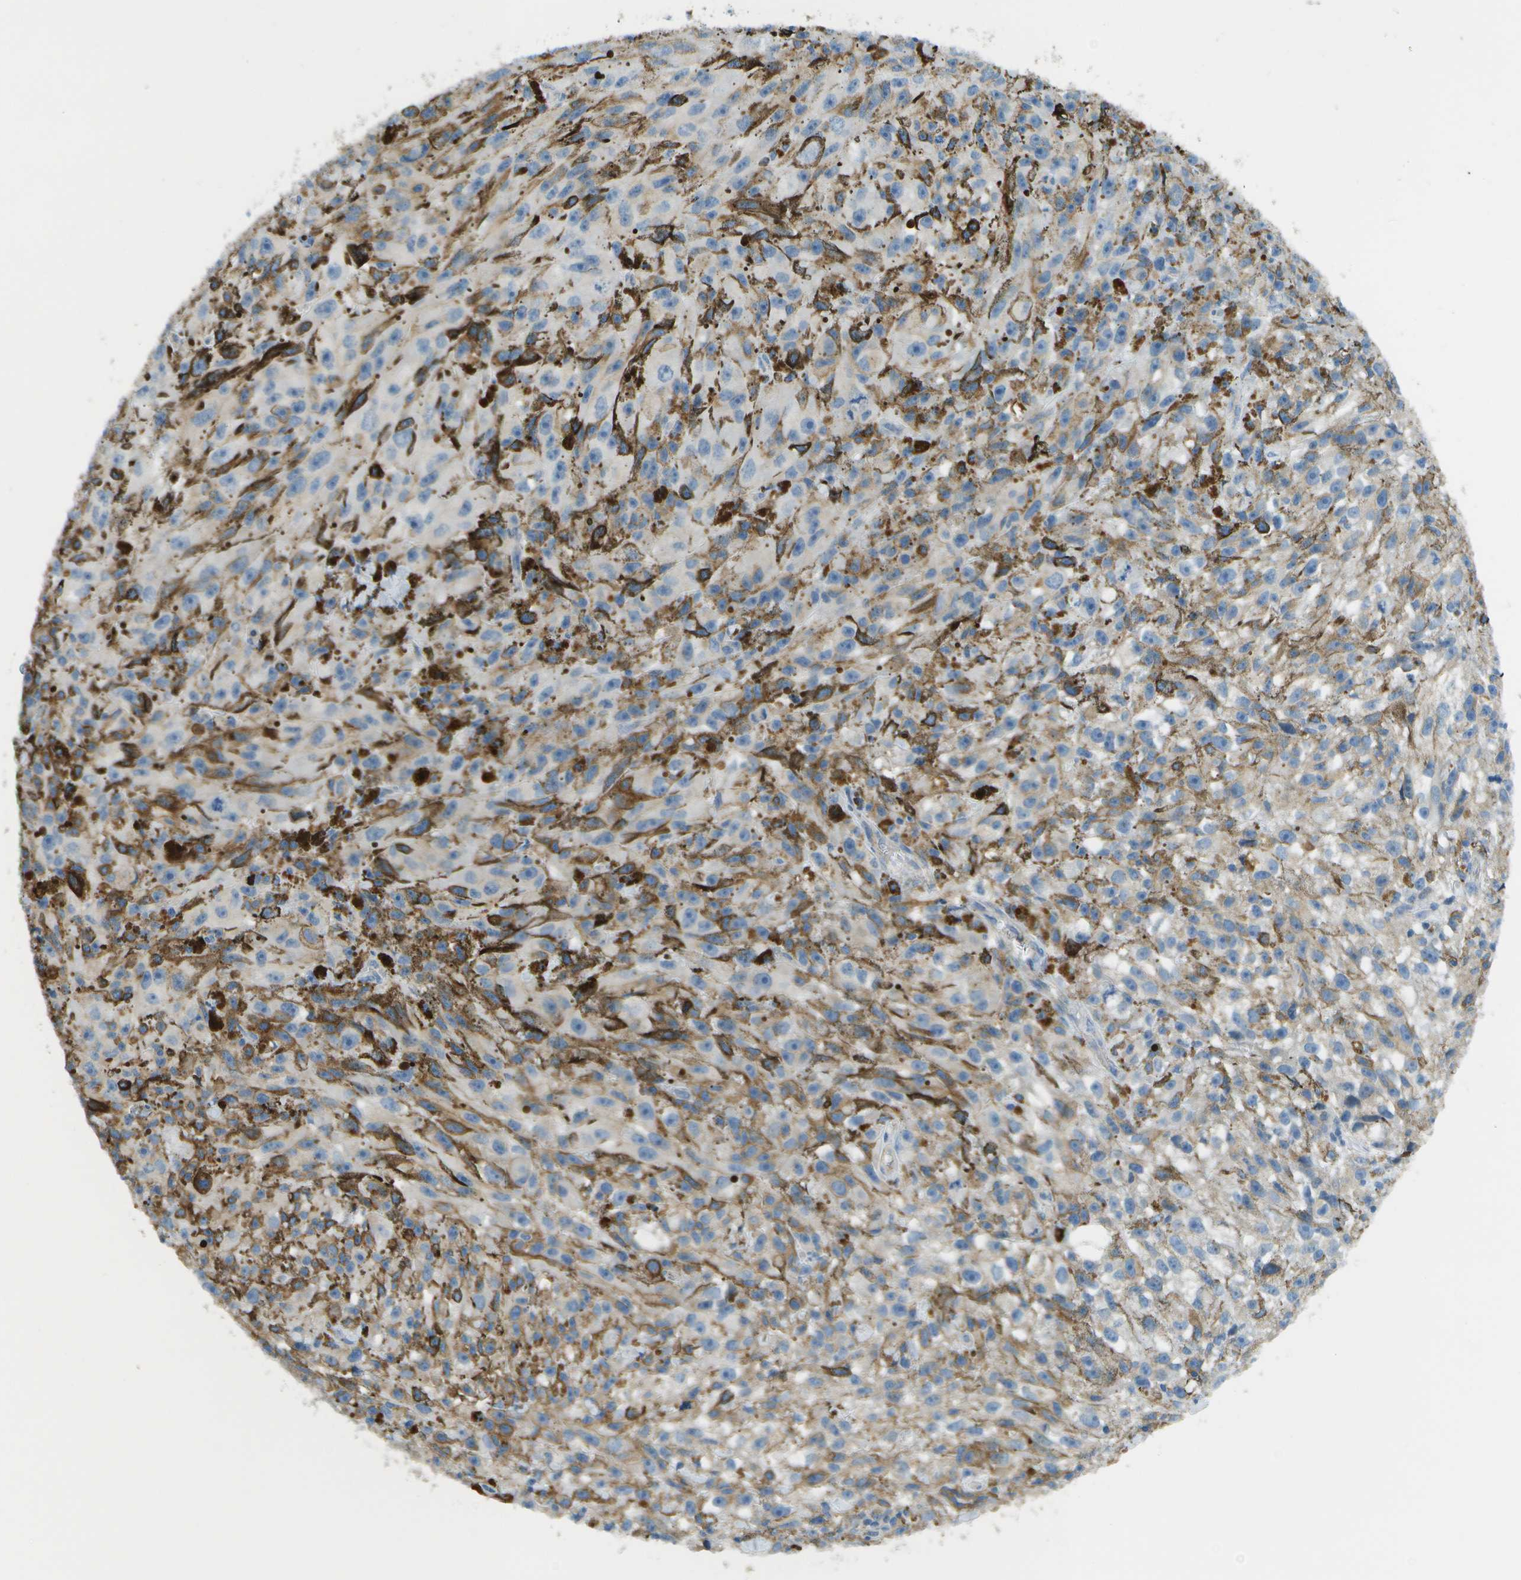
{"staining": {"intensity": "negative", "quantity": "none", "location": "none"}, "tissue": "melanoma", "cell_type": "Tumor cells", "image_type": "cancer", "snomed": [{"axis": "morphology", "description": "Malignant melanoma, NOS"}, {"axis": "topography", "description": "Skin"}], "caption": "The micrograph reveals no significant expression in tumor cells of malignant melanoma.", "gene": "MYH11", "patient": {"sex": "female", "age": 104}}